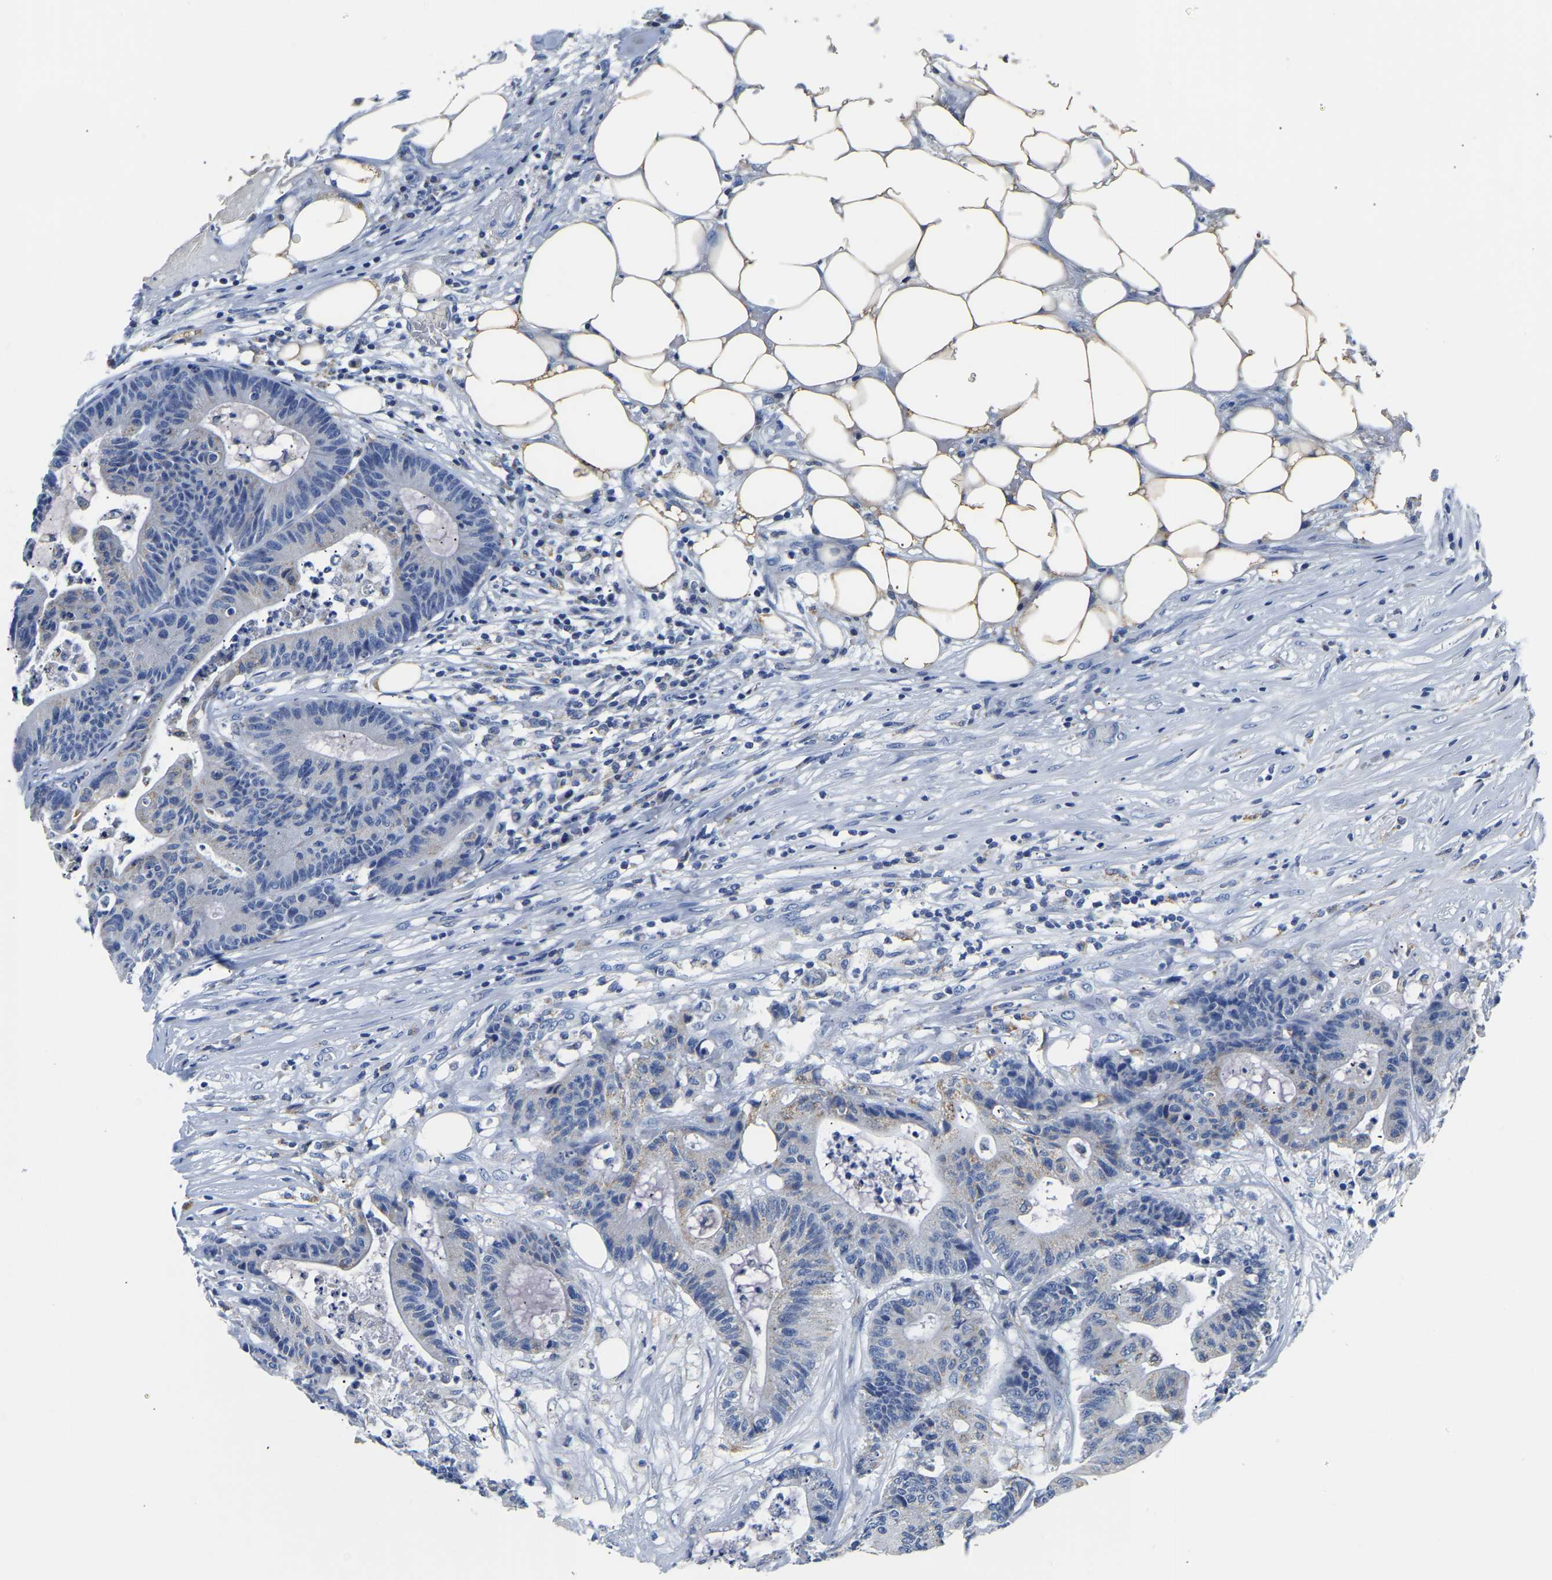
{"staining": {"intensity": "negative", "quantity": "none", "location": "none"}, "tissue": "colorectal cancer", "cell_type": "Tumor cells", "image_type": "cancer", "snomed": [{"axis": "morphology", "description": "Adenocarcinoma, NOS"}, {"axis": "topography", "description": "Colon"}], "caption": "There is no significant expression in tumor cells of colorectal cancer.", "gene": "PCK2", "patient": {"sex": "female", "age": 84}}